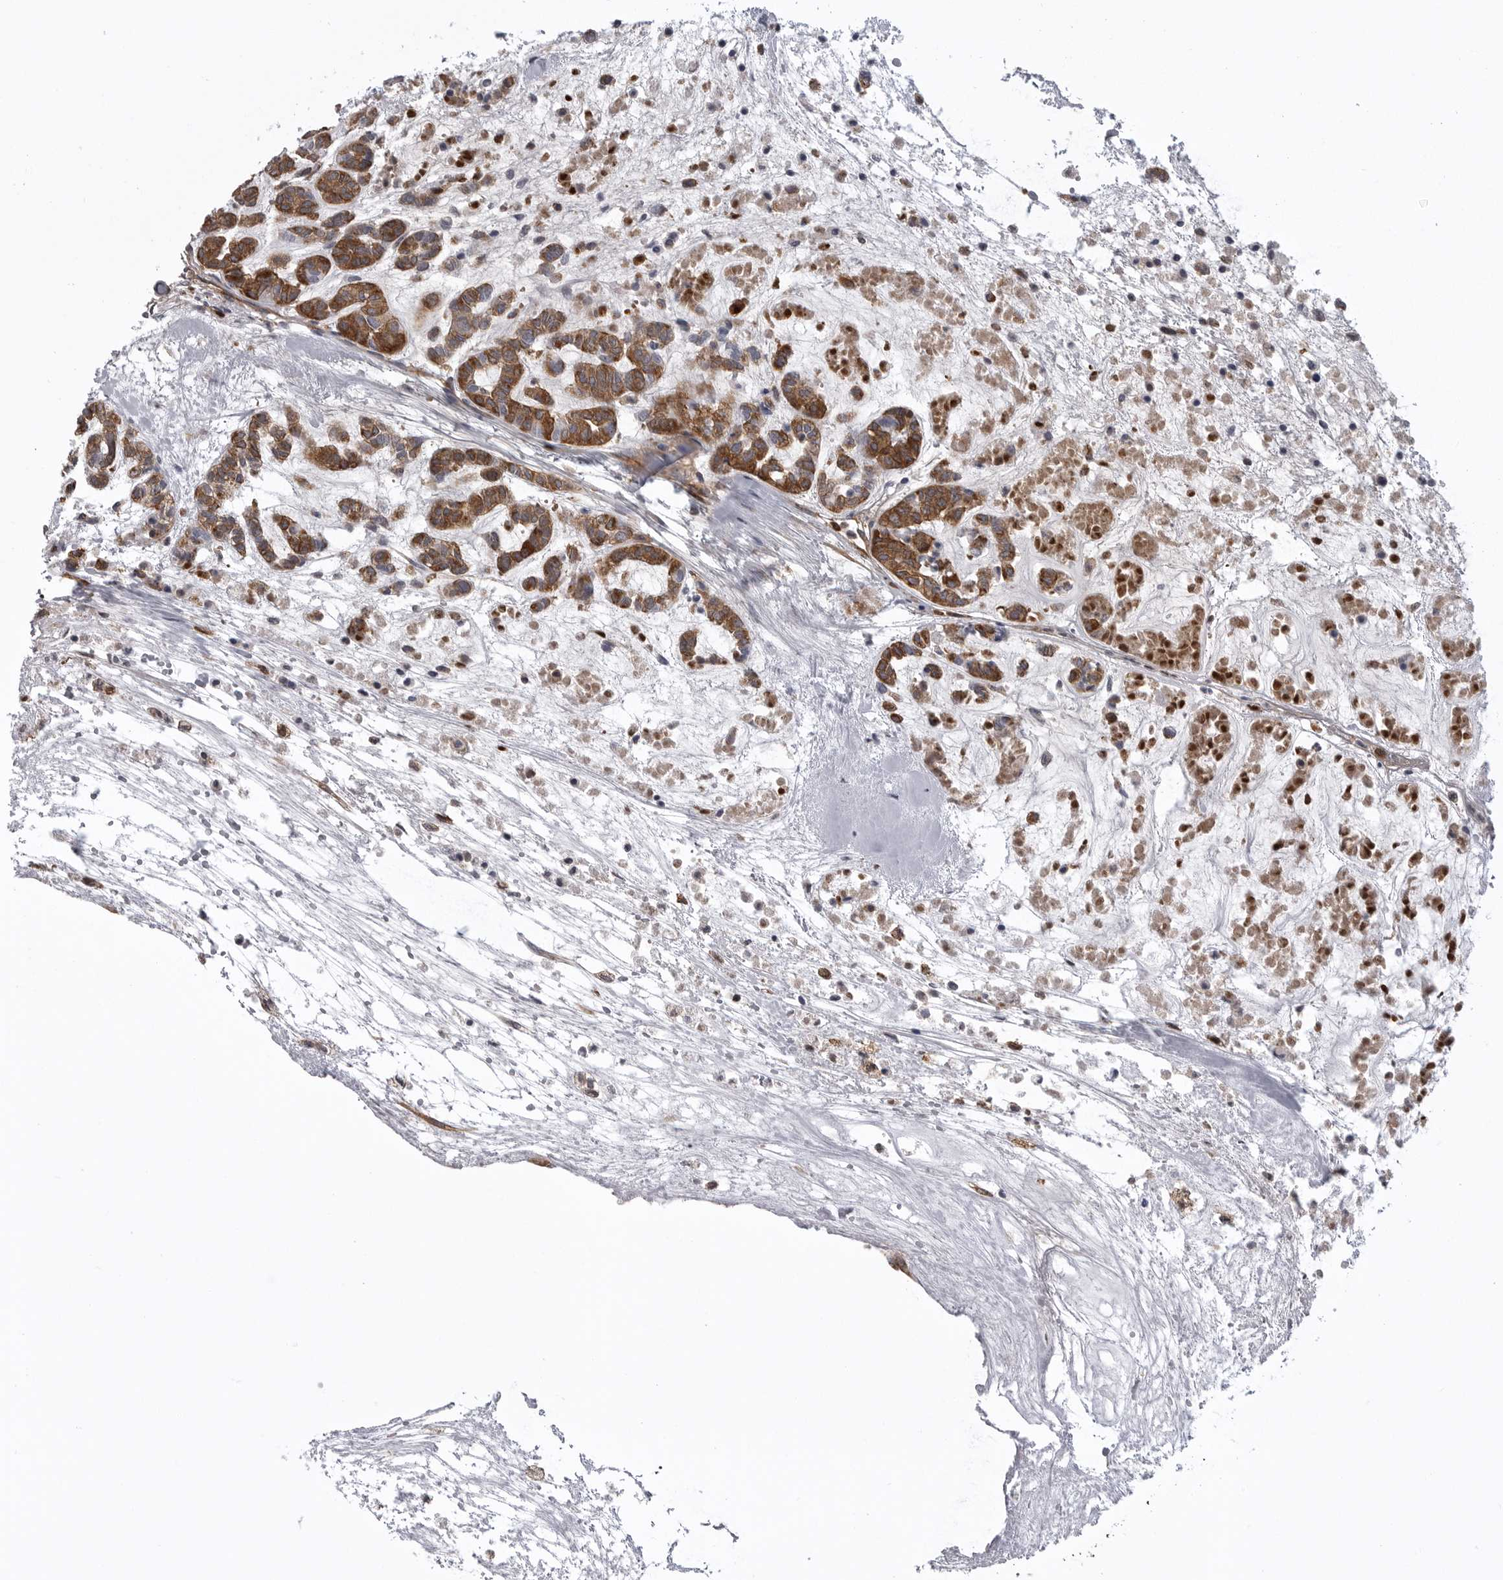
{"staining": {"intensity": "moderate", "quantity": ">75%", "location": "cytoplasmic/membranous"}, "tissue": "head and neck cancer", "cell_type": "Tumor cells", "image_type": "cancer", "snomed": [{"axis": "morphology", "description": "Adenocarcinoma, NOS"}, {"axis": "morphology", "description": "Adenoma, NOS"}, {"axis": "topography", "description": "Head-Neck"}], "caption": "Human head and neck adenocarcinoma stained with a protein marker reveals moderate staining in tumor cells.", "gene": "SERPING1", "patient": {"sex": "female", "age": 55}}